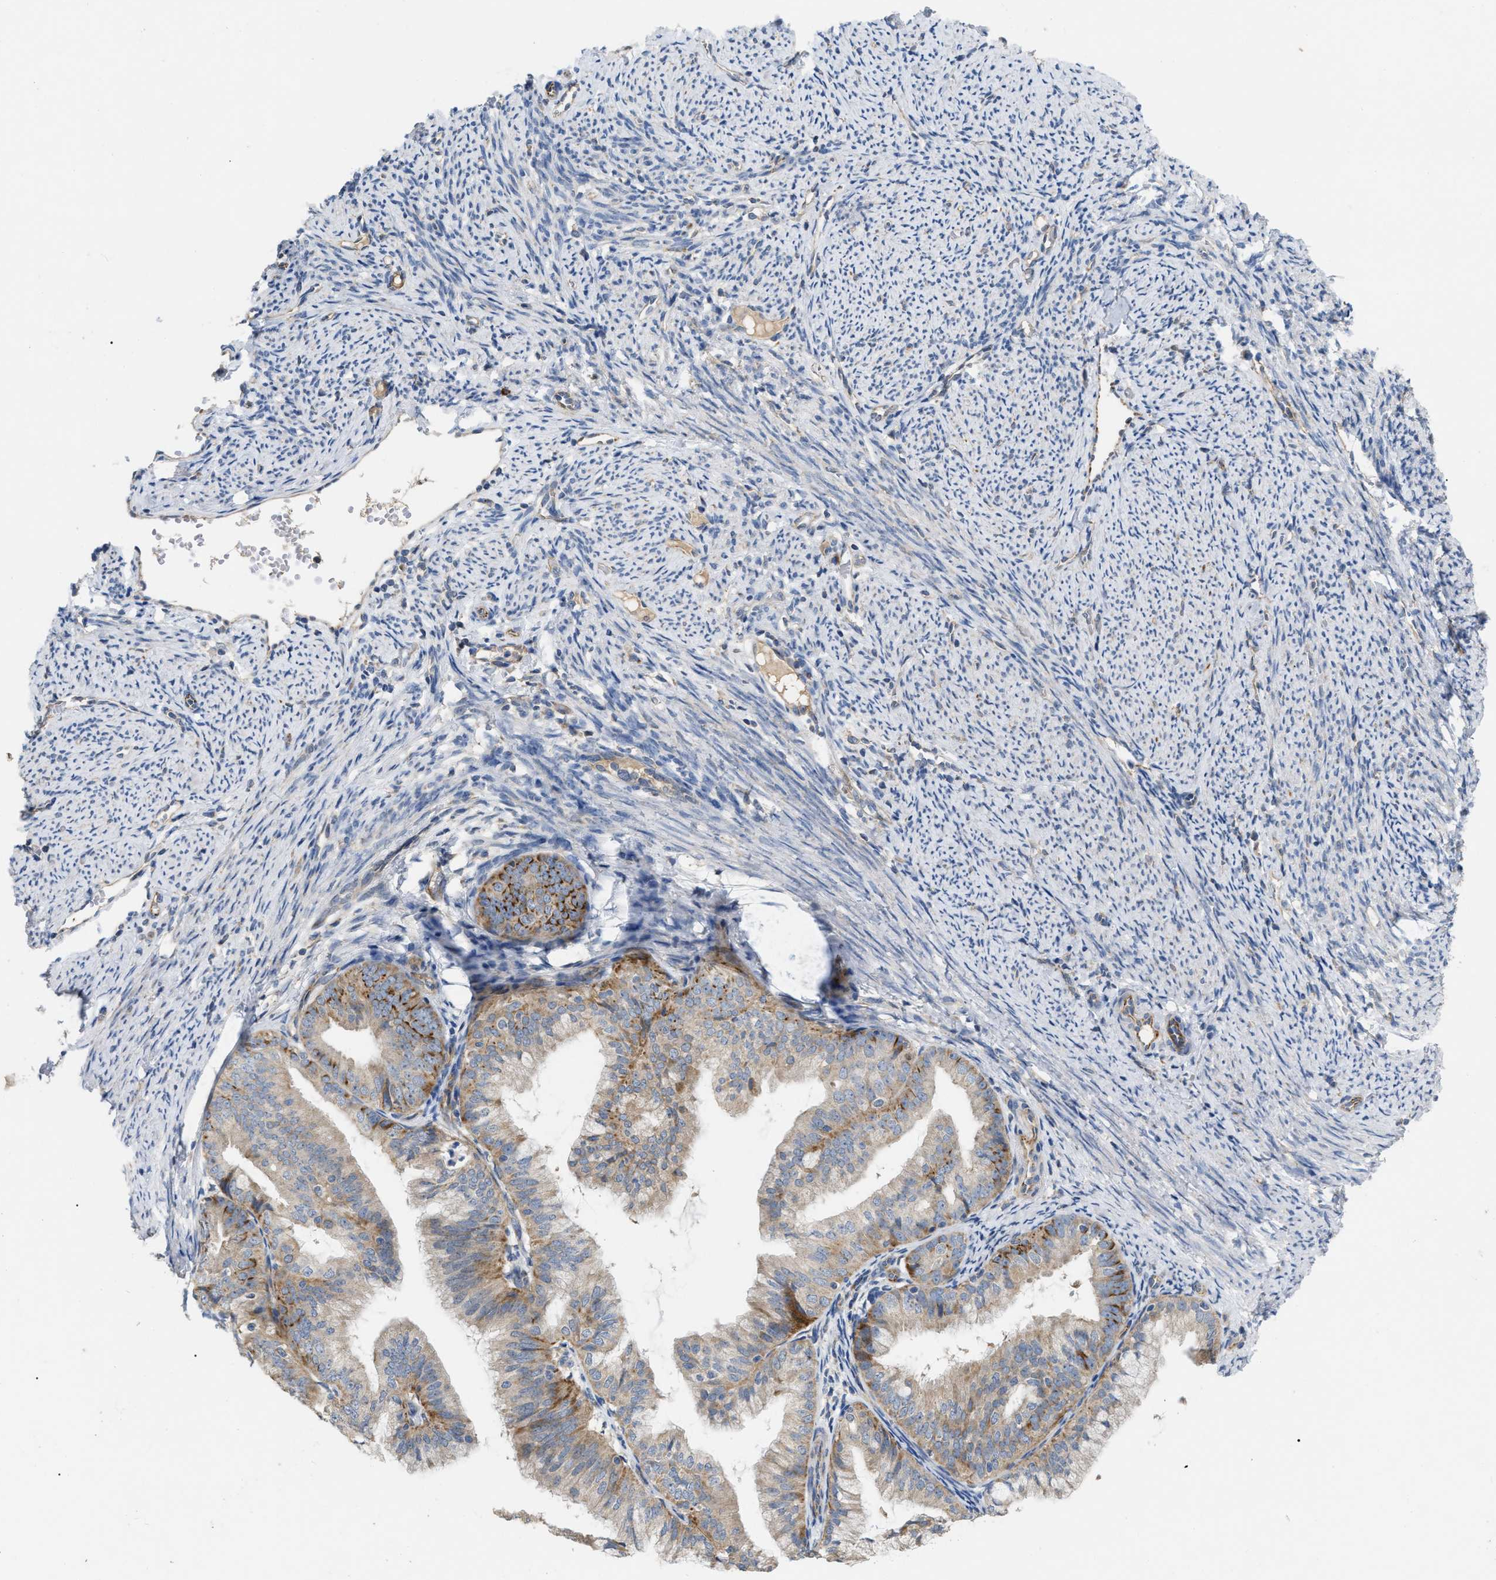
{"staining": {"intensity": "moderate", "quantity": "25%-75%", "location": "cytoplasmic/membranous"}, "tissue": "endometrial cancer", "cell_type": "Tumor cells", "image_type": "cancer", "snomed": [{"axis": "morphology", "description": "Adenocarcinoma, NOS"}, {"axis": "topography", "description": "Endometrium"}], "caption": "About 25%-75% of tumor cells in human endometrial cancer exhibit moderate cytoplasmic/membranous protein positivity as visualized by brown immunohistochemical staining.", "gene": "DHX58", "patient": {"sex": "female", "age": 63}}